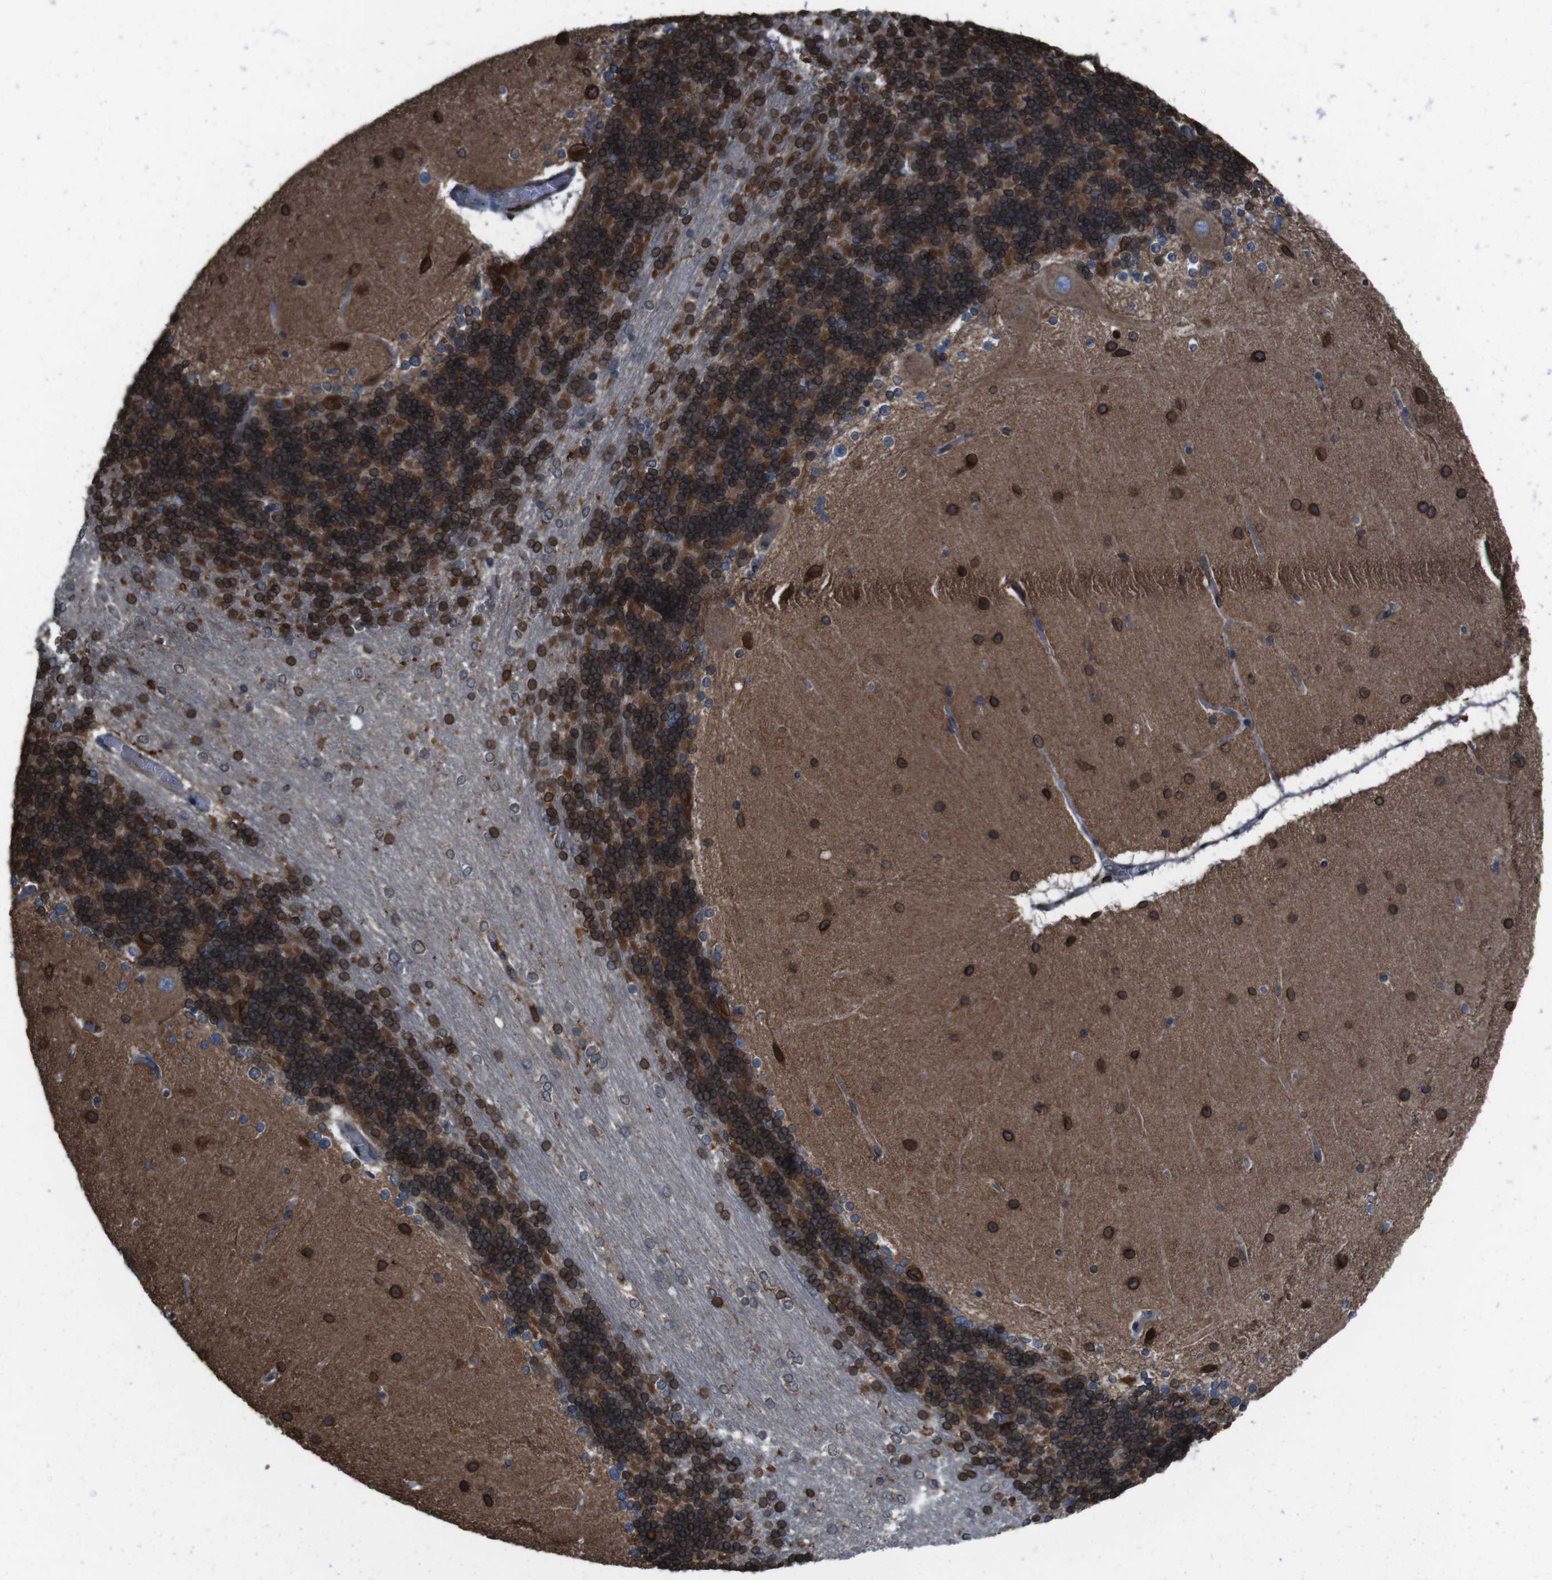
{"staining": {"intensity": "strong", "quantity": ">75%", "location": "cytoplasmic/membranous,nuclear"}, "tissue": "cerebellum", "cell_type": "Cells in granular layer", "image_type": "normal", "snomed": [{"axis": "morphology", "description": "Normal tissue, NOS"}, {"axis": "topography", "description": "Cerebellum"}], "caption": "Cells in granular layer reveal high levels of strong cytoplasmic/membranous,nuclear positivity in approximately >75% of cells in normal human cerebellum.", "gene": "APMAP", "patient": {"sex": "female", "age": 54}}